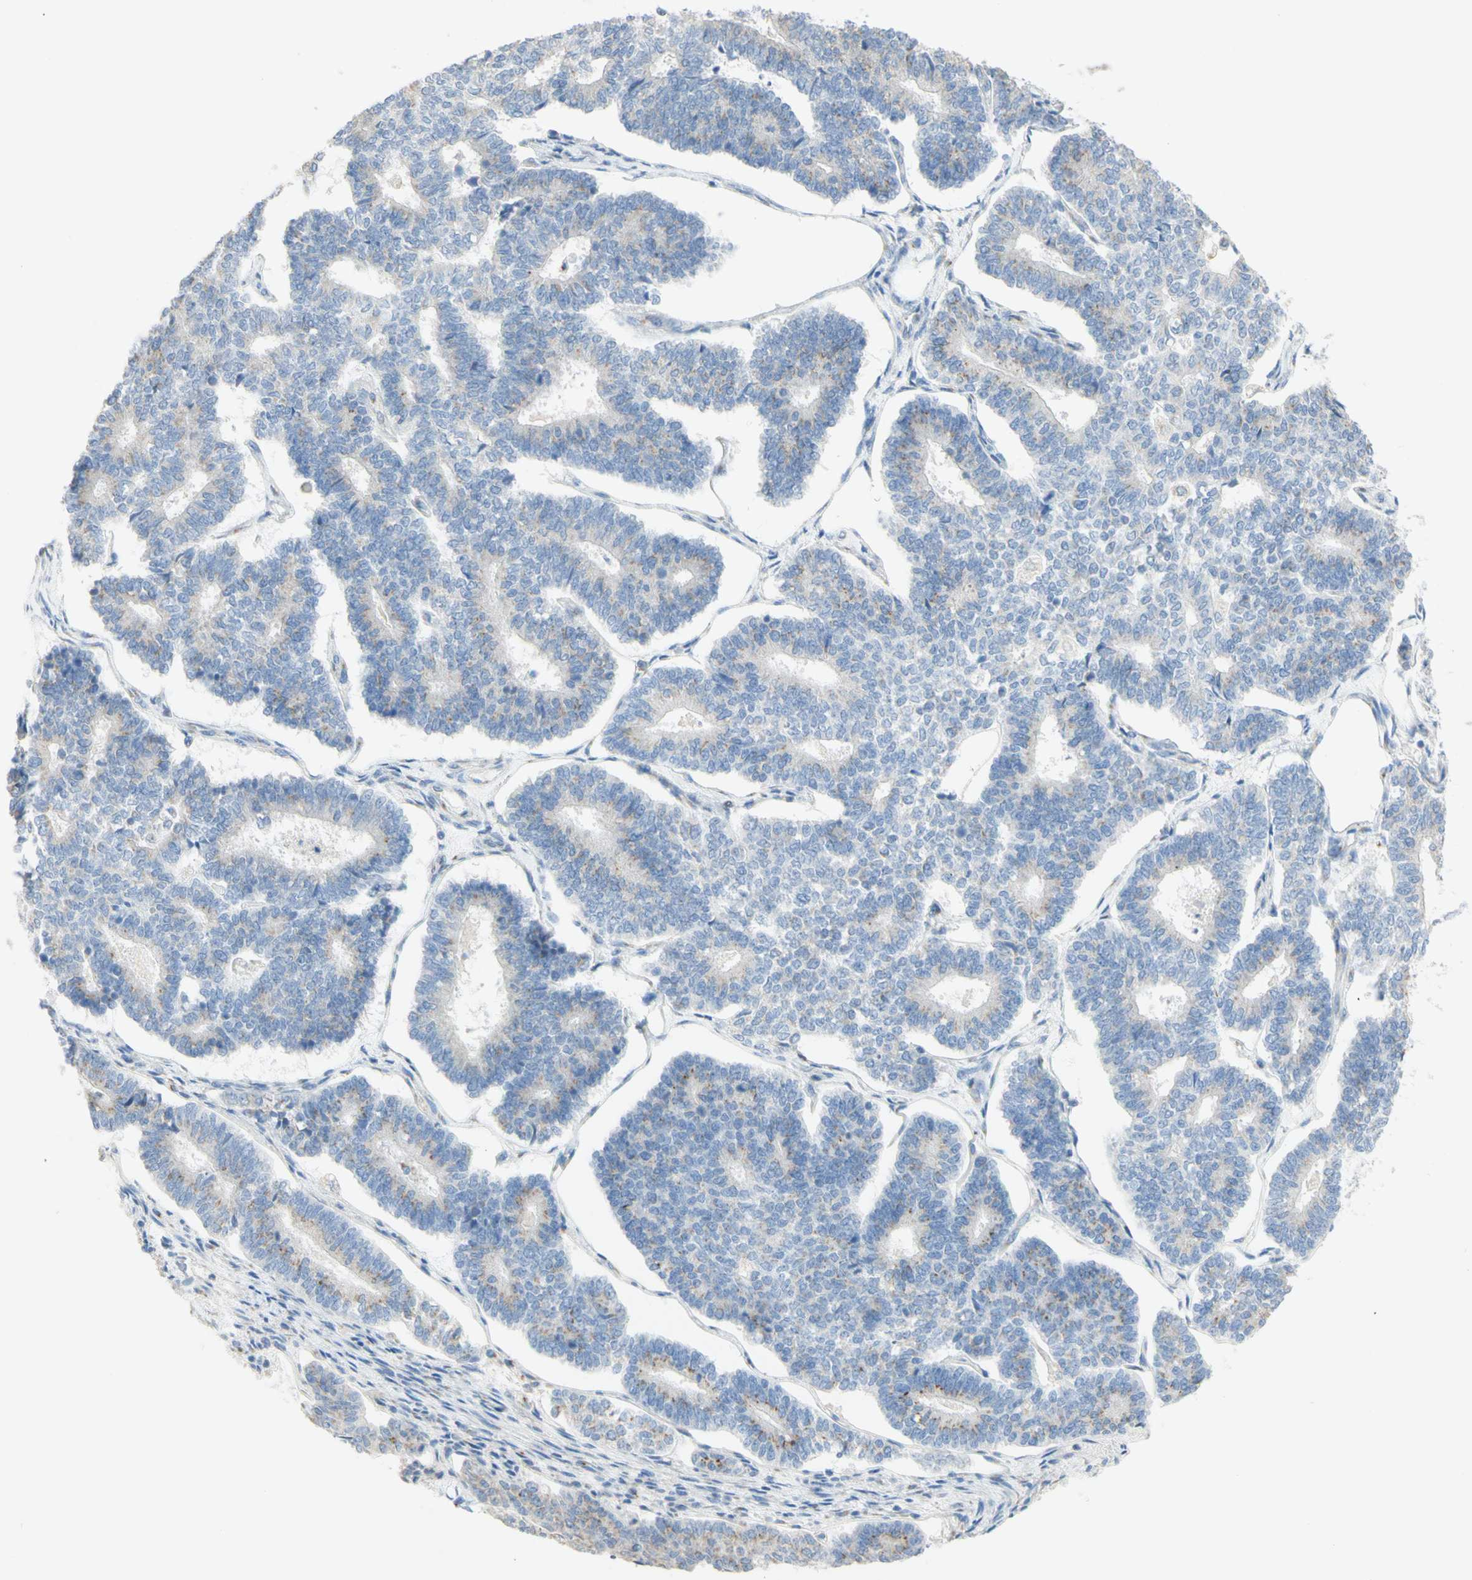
{"staining": {"intensity": "moderate", "quantity": "25%-75%", "location": "cytoplasmic/membranous"}, "tissue": "endometrial cancer", "cell_type": "Tumor cells", "image_type": "cancer", "snomed": [{"axis": "morphology", "description": "Adenocarcinoma, NOS"}, {"axis": "topography", "description": "Endometrium"}], "caption": "Protein staining reveals moderate cytoplasmic/membranous positivity in approximately 25%-75% of tumor cells in endometrial cancer (adenocarcinoma).", "gene": "MANEA", "patient": {"sex": "female", "age": 70}}